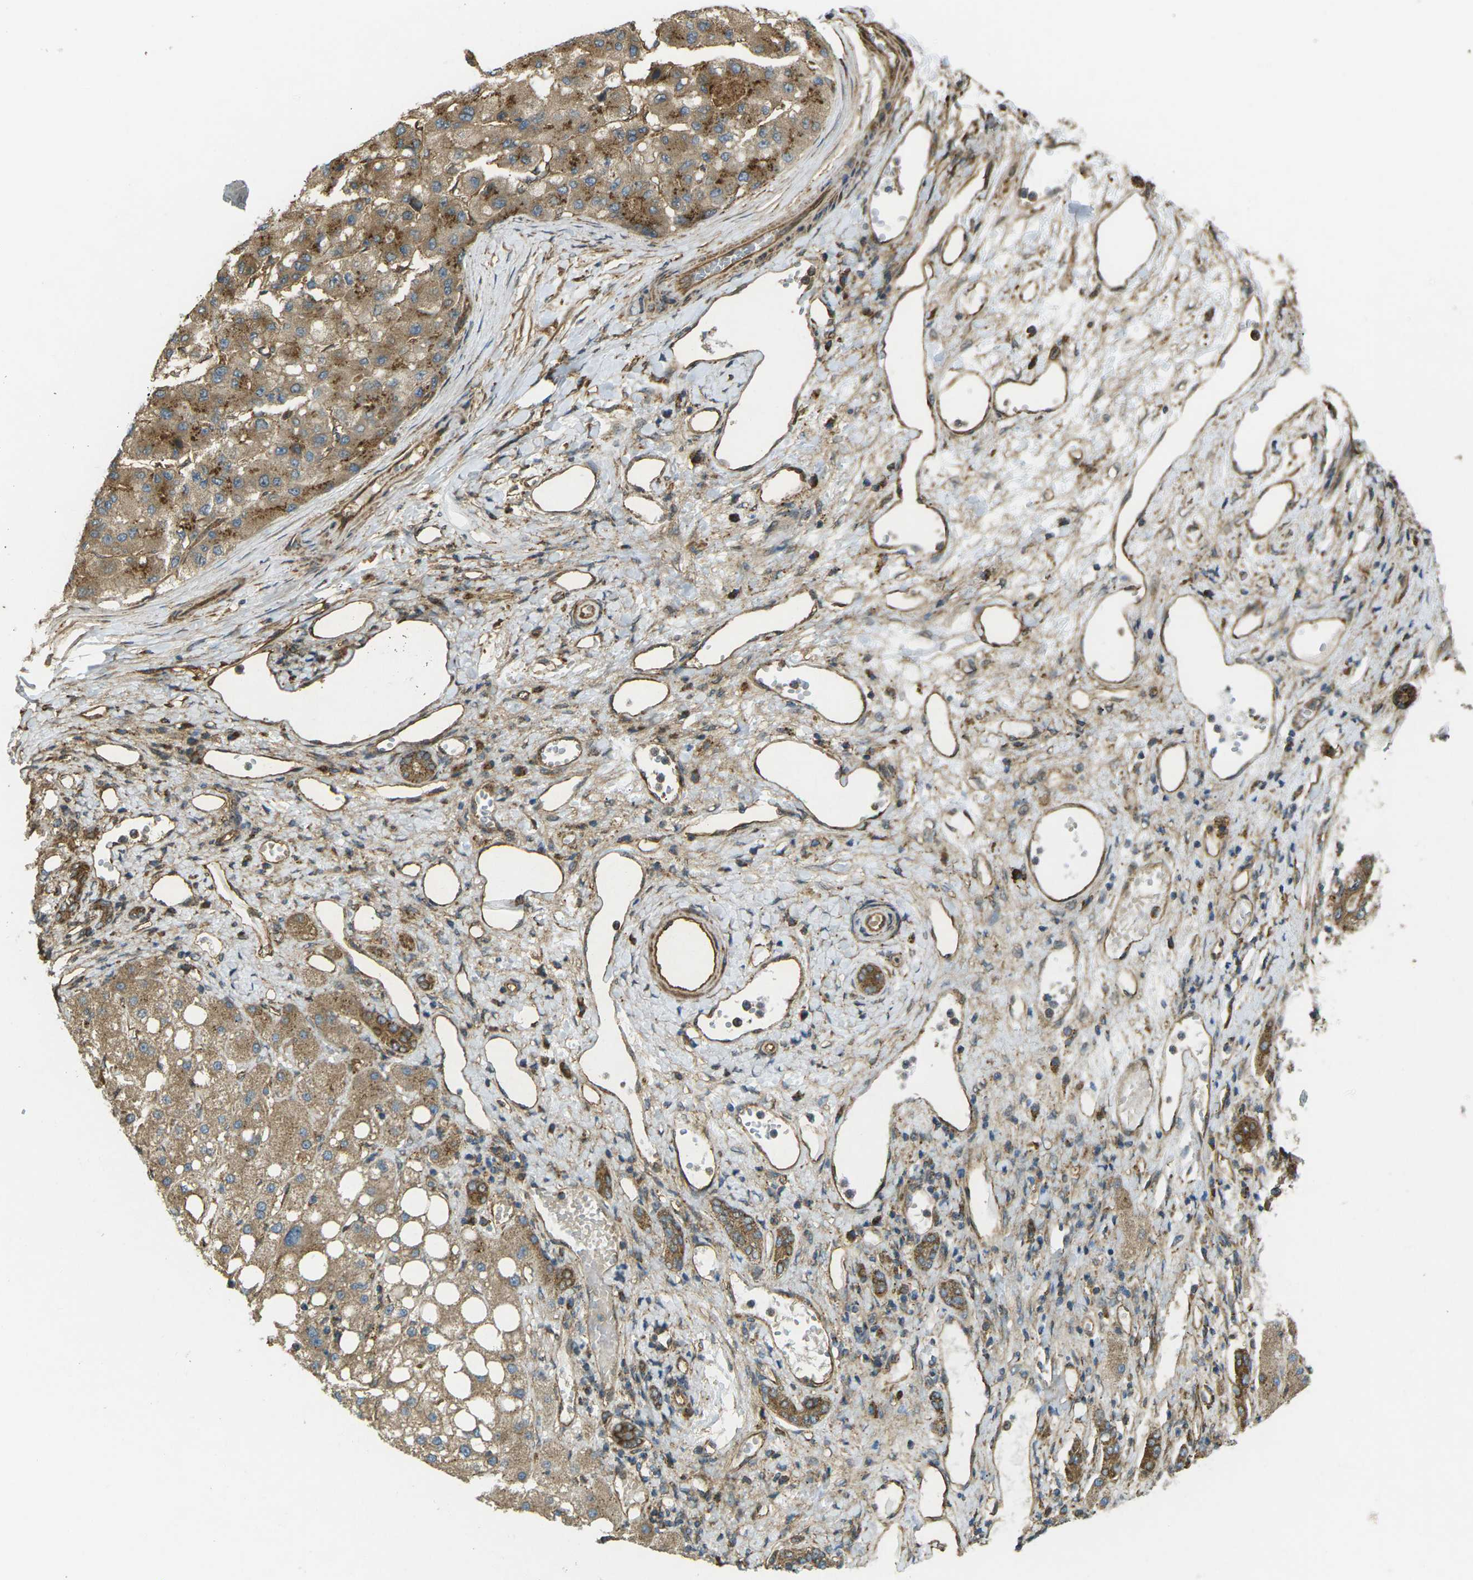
{"staining": {"intensity": "moderate", "quantity": "25%-75%", "location": "cytoplasmic/membranous"}, "tissue": "liver cancer", "cell_type": "Tumor cells", "image_type": "cancer", "snomed": [{"axis": "morphology", "description": "Carcinoma, Hepatocellular, NOS"}, {"axis": "topography", "description": "Liver"}], "caption": "Liver cancer (hepatocellular carcinoma) was stained to show a protein in brown. There is medium levels of moderate cytoplasmic/membranous positivity in approximately 25%-75% of tumor cells. (Brightfield microscopy of DAB IHC at high magnification).", "gene": "CHMP3", "patient": {"sex": "male", "age": 80}}